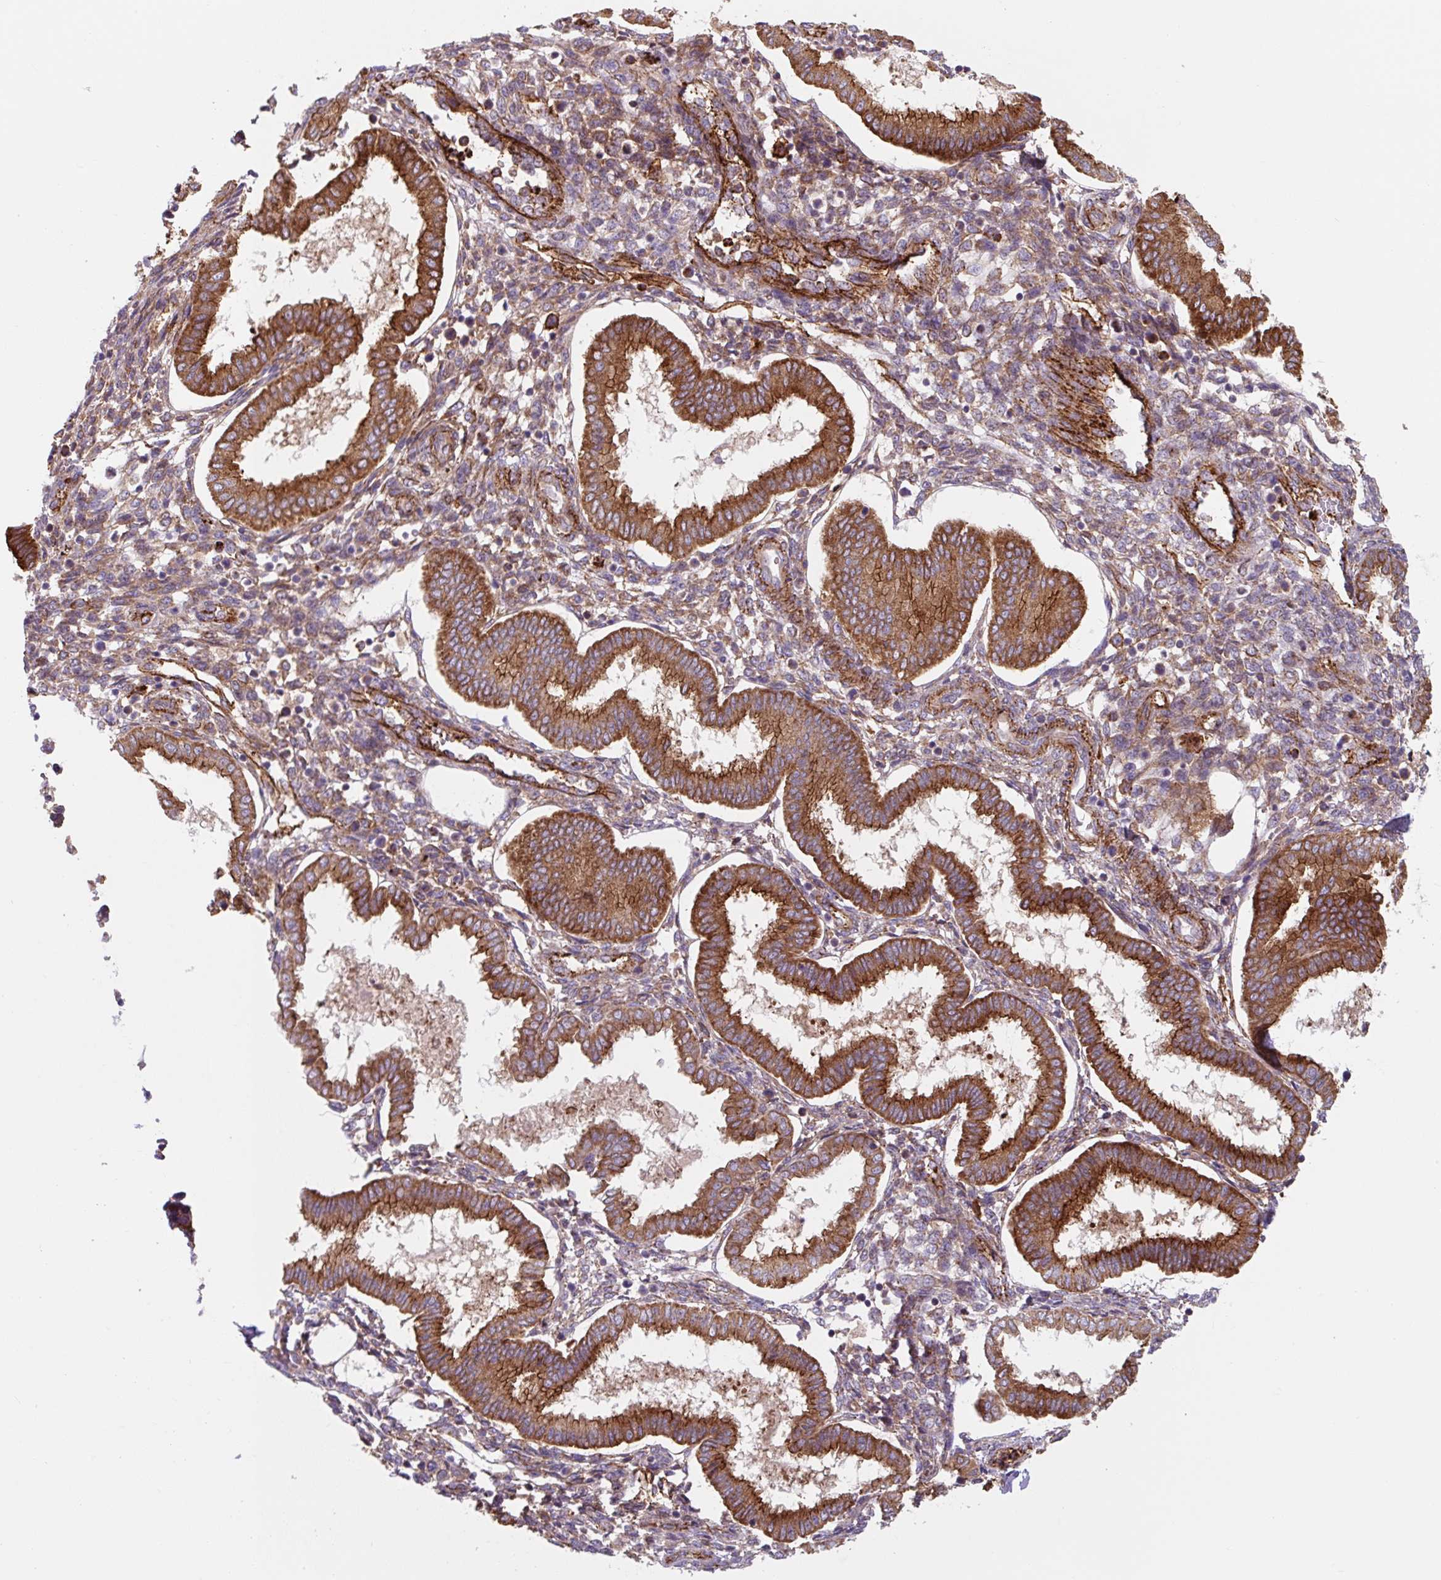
{"staining": {"intensity": "weak", "quantity": "<25%", "location": "cytoplasmic/membranous"}, "tissue": "endometrium", "cell_type": "Cells in endometrial stroma", "image_type": "normal", "snomed": [{"axis": "morphology", "description": "Normal tissue, NOS"}, {"axis": "topography", "description": "Endometrium"}], "caption": "Normal endometrium was stained to show a protein in brown. There is no significant expression in cells in endometrial stroma.", "gene": "DHFR2", "patient": {"sex": "female", "age": 24}}